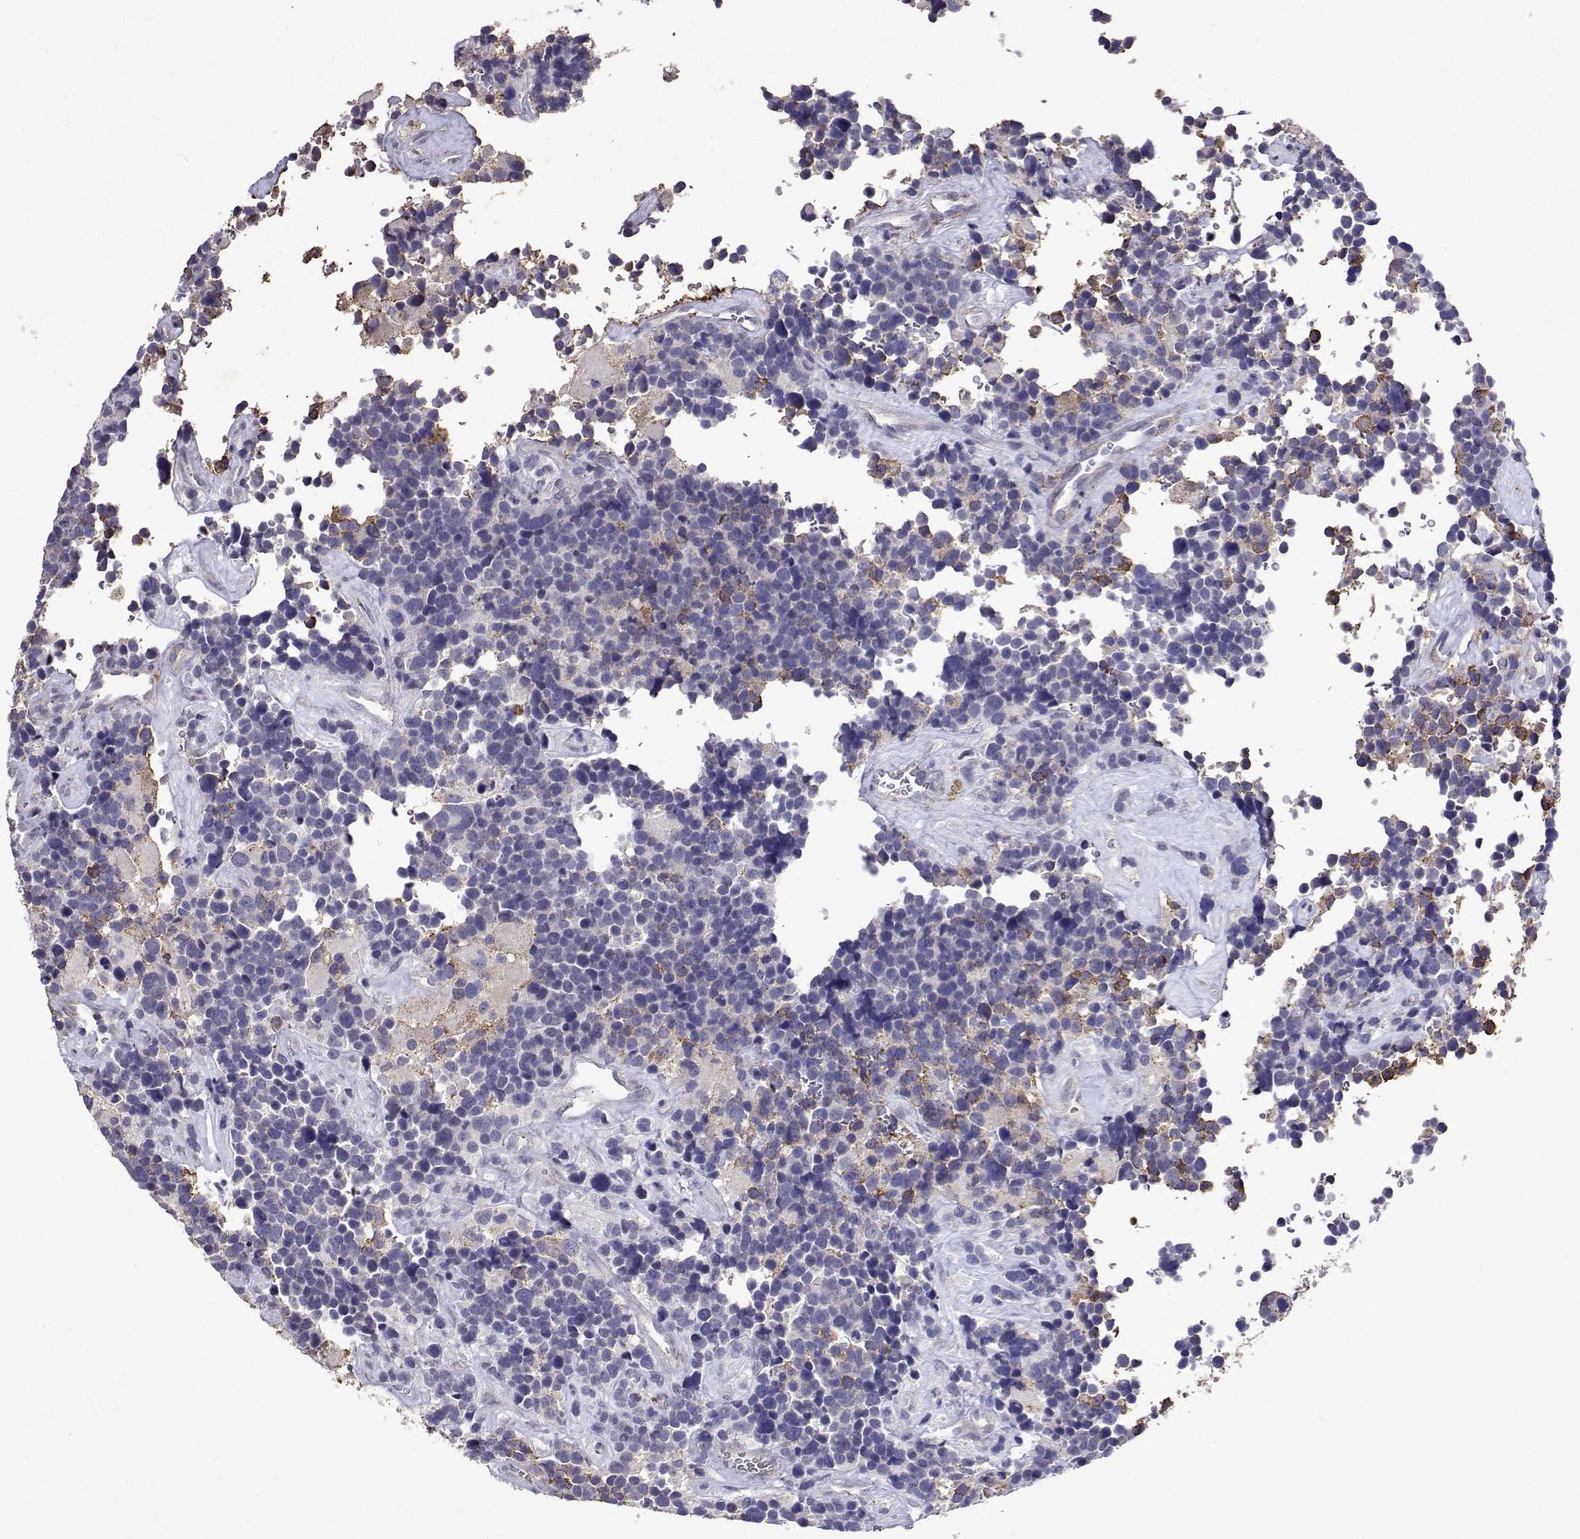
{"staining": {"intensity": "negative", "quantity": "none", "location": "none"}, "tissue": "glioma", "cell_type": "Tumor cells", "image_type": "cancer", "snomed": [{"axis": "morphology", "description": "Glioma, malignant, High grade"}, {"axis": "topography", "description": "Brain"}], "caption": "An immunohistochemistry micrograph of glioma is shown. There is no staining in tumor cells of glioma. (DAB immunohistochemistry (IHC) visualized using brightfield microscopy, high magnification).", "gene": "DUSP28", "patient": {"sex": "male", "age": 33}}